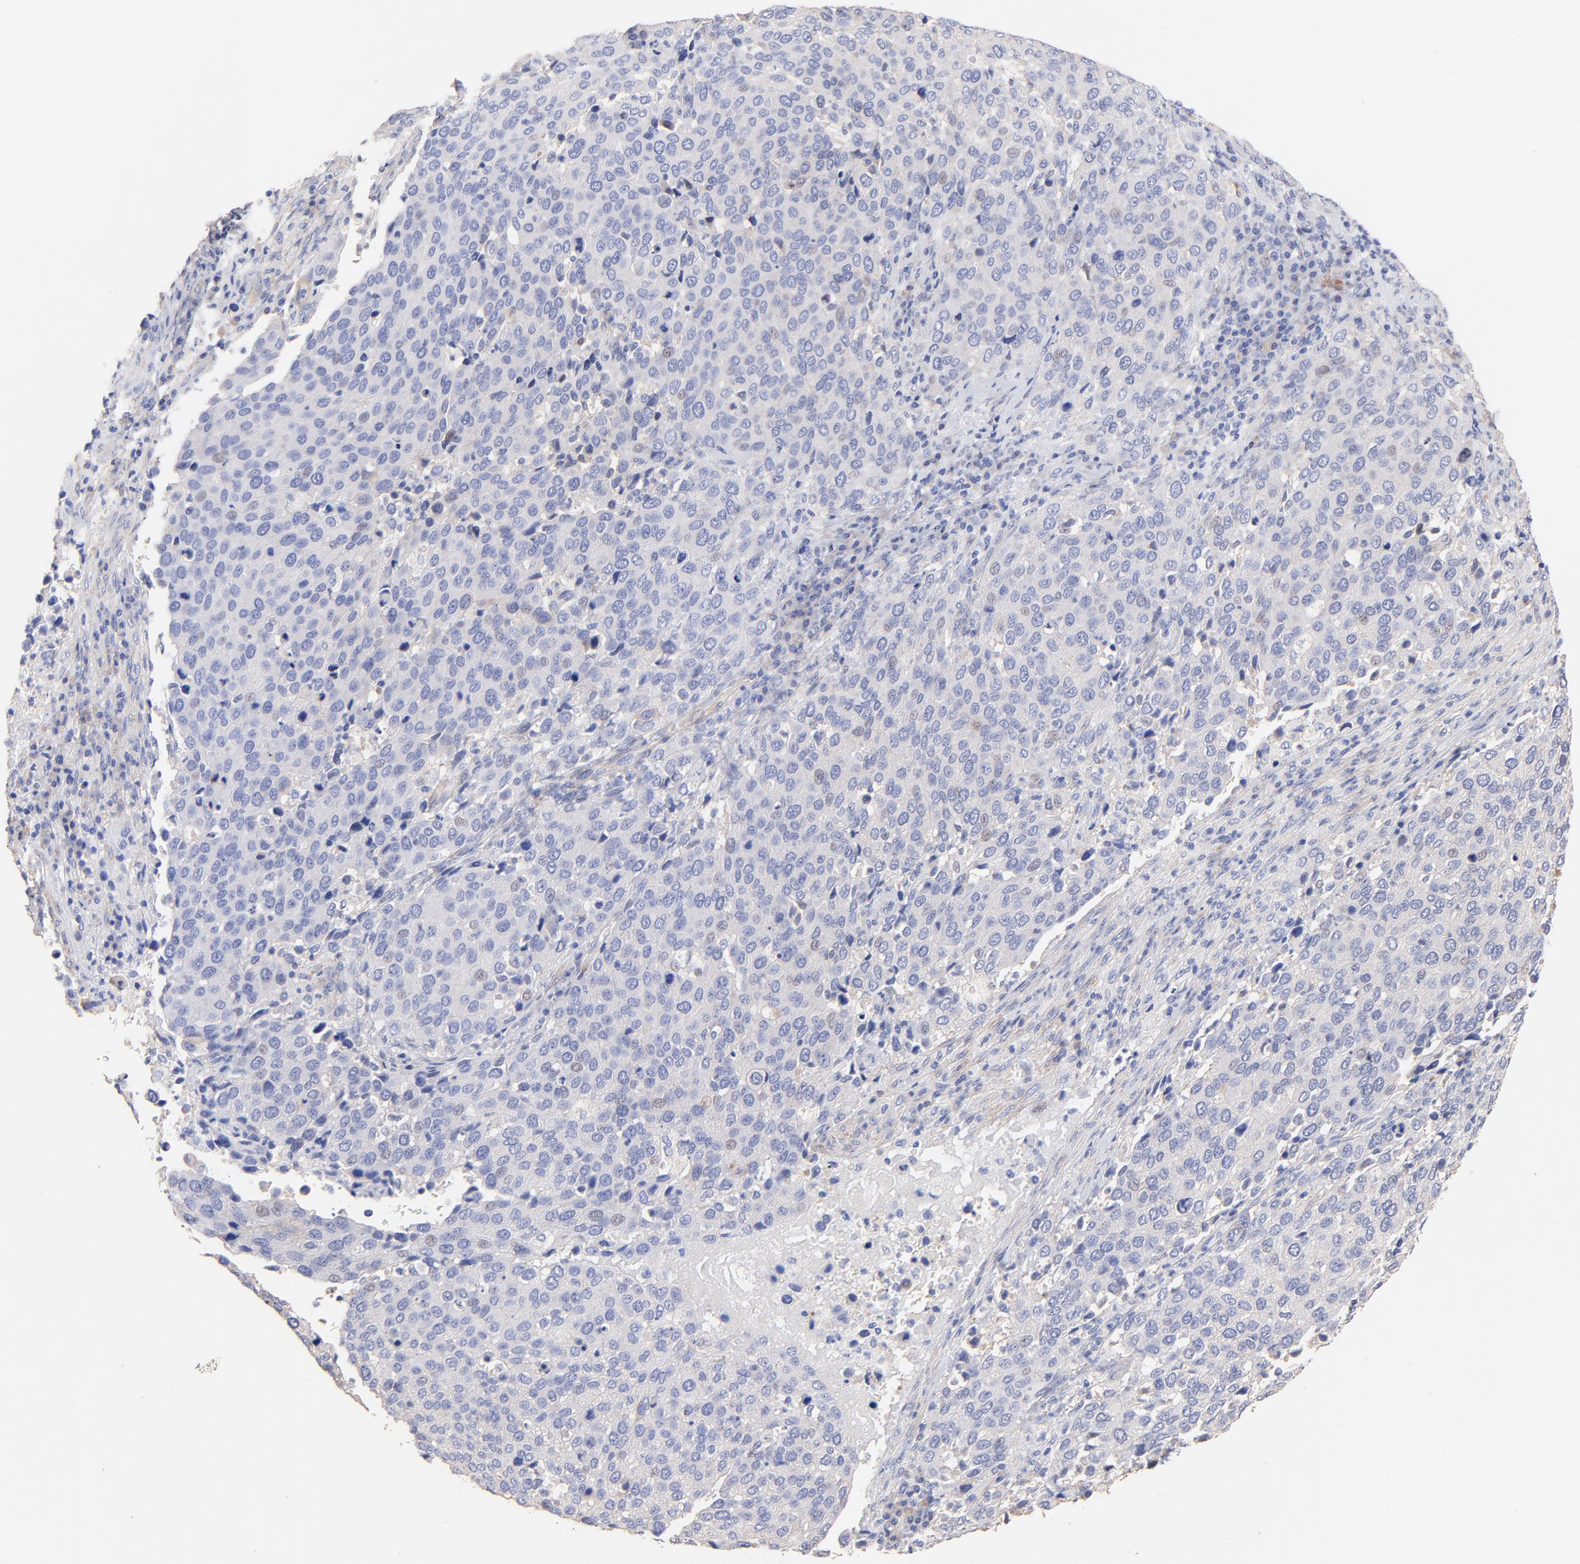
{"staining": {"intensity": "weak", "quantity": "<25%", "location": "nuclear"}, "tissue": "cervical cancer", "cell_type": "Tumor cells", "image_type": "cancer", "snomed": [{"axis": "morphology", "description": "Squamous cell carcinoma, NOS"}, {"axis": "topography", "description": "Cervix"}], "caption": "A micrograph of cervical squamous cell carcinoma stained for a protein displays no brown staining in tumor cells.", "gene": "ACTRT1", "patient": {"sex": "female", "age": 54}}